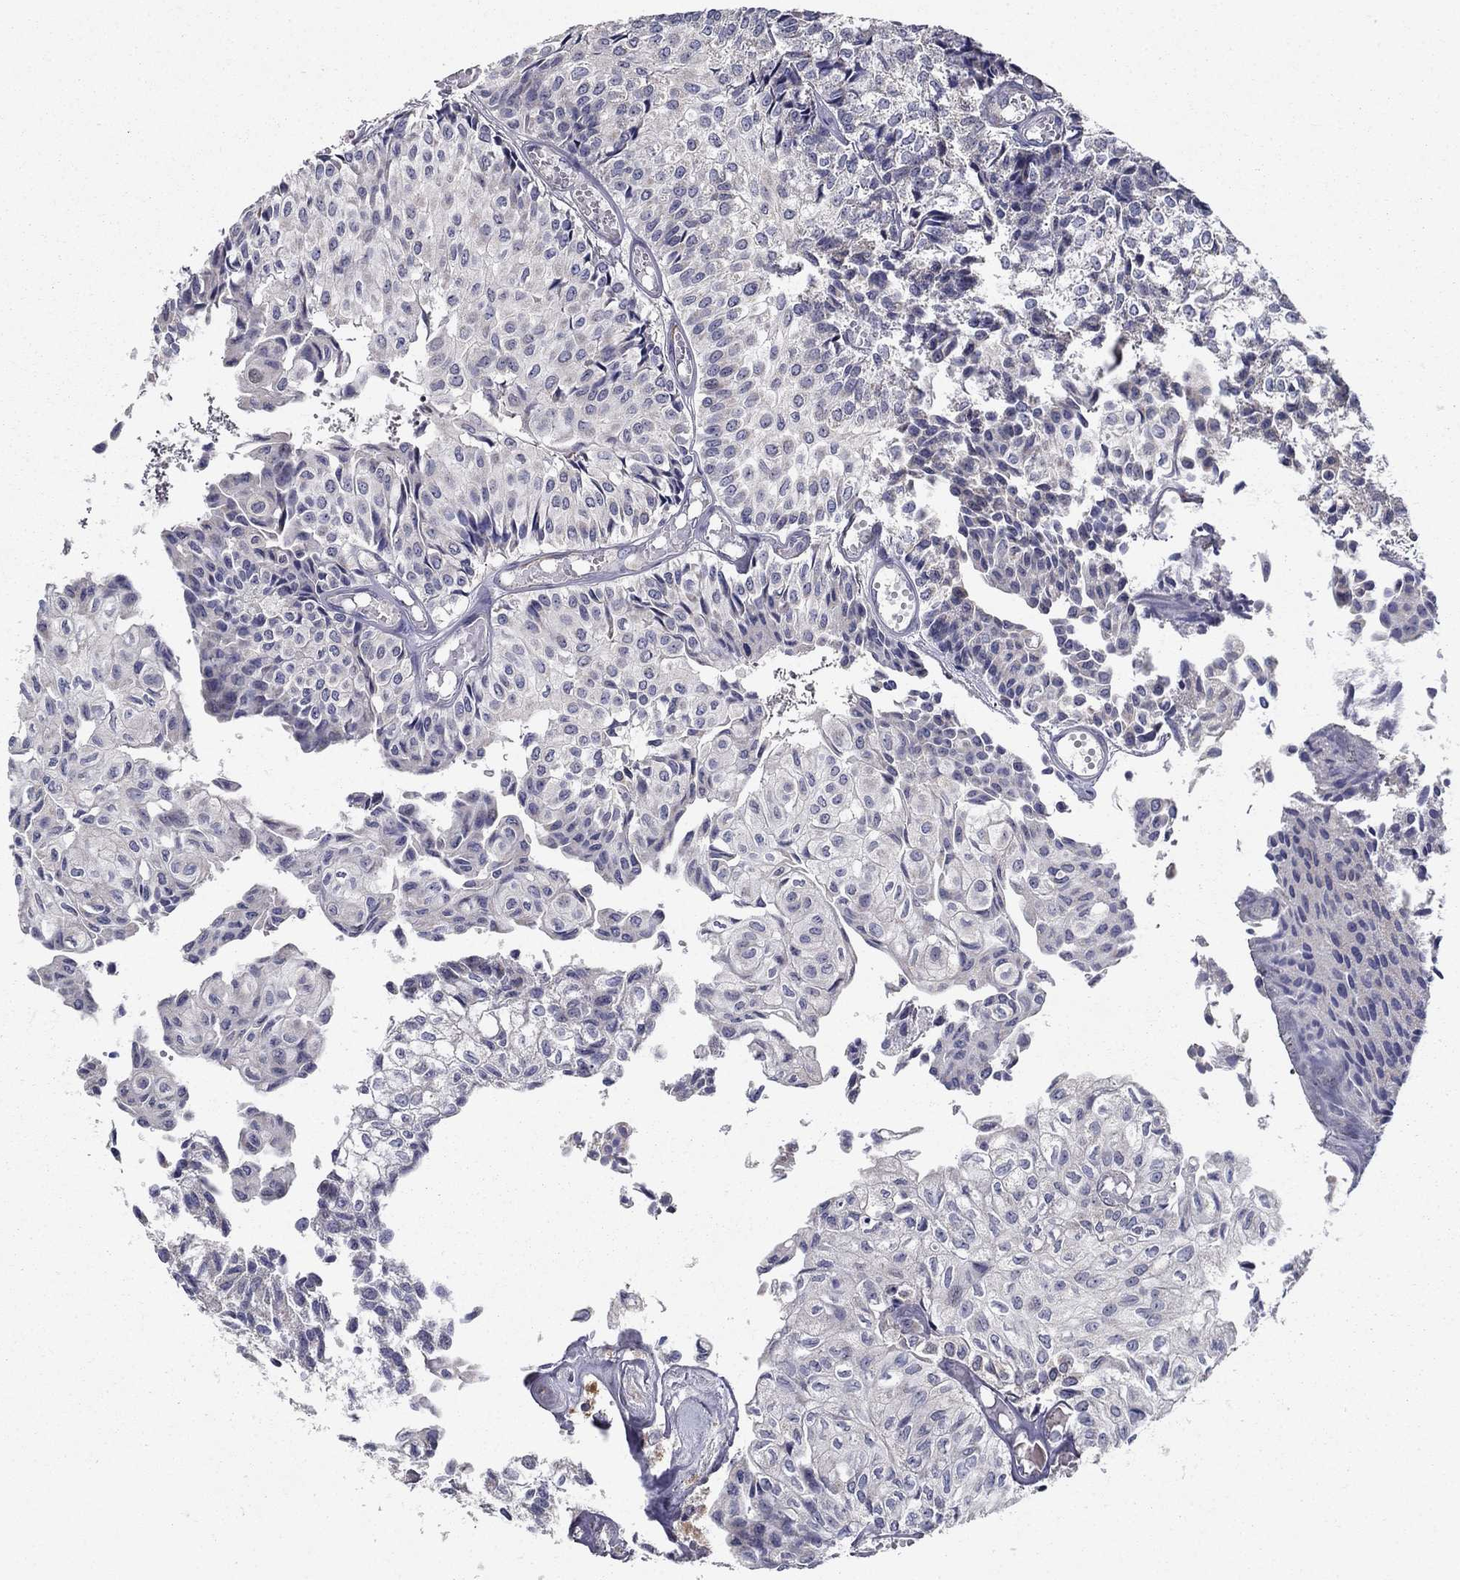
{"staining": {"intensity": "negative", "quantity": "none", "location": "none"}, "tissue": "urothelial cancer", "cell_type": "Tumor cells", "image_type": "cancer", "snomed": [{"axis": "morphology", "description": "Urothelial carcinoma, Low grade"}, {"axis": "topography", "description": "Urinary bladder"}], "caption": "Tumor cells are negative for brown protein staining in urothelial carcinoma (low-grade). (Stains: DAB IHC with hematoxylin counter stain, Microscopy: brightfield microscopy at high magnification).", "gene": "LACTB2", "patient": {"sex": "male", "age": 89}}